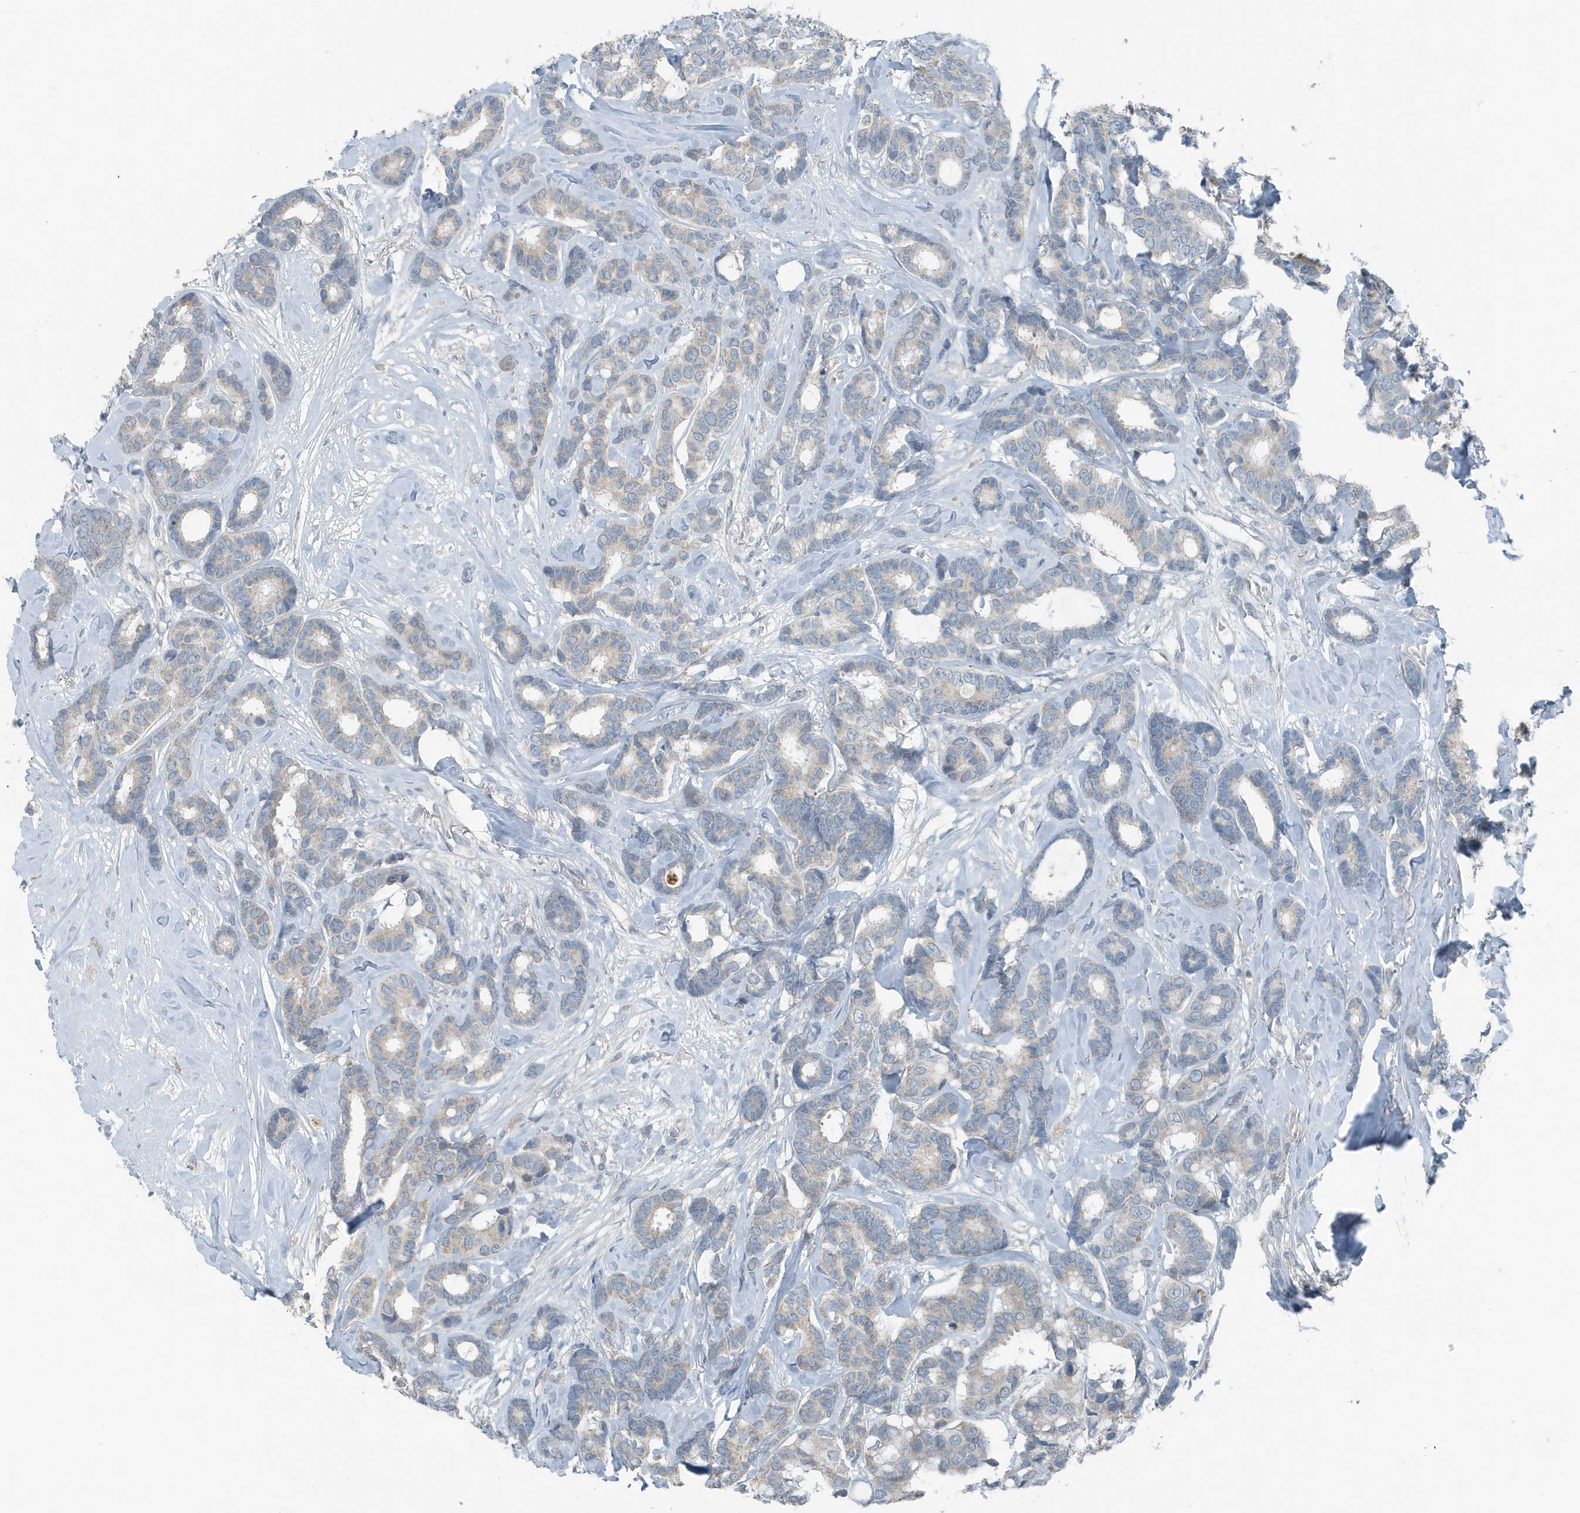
{"staining": {"intensity": "negative", "quantity": "none", "location": "none"}, "tissue": "breast cancer", "cell_type": "Tumor cells", "image_type": "cancer", "snomed": [{"axis": "morphology", "description": "Duct carcinoma"}, {"axis": "topography", "description": "Breast"}], "caption": "The image reveals no staining of tumor cells in breast invasive ductal carcinoma. The staining was performed using DAB to visualize the protein expression in brown, while the nuclei were stained in blue with hematoxylin (Magnification: 20x).", "gene": "MT-CYB", "patient": {"sex": "female", "age": 87}}